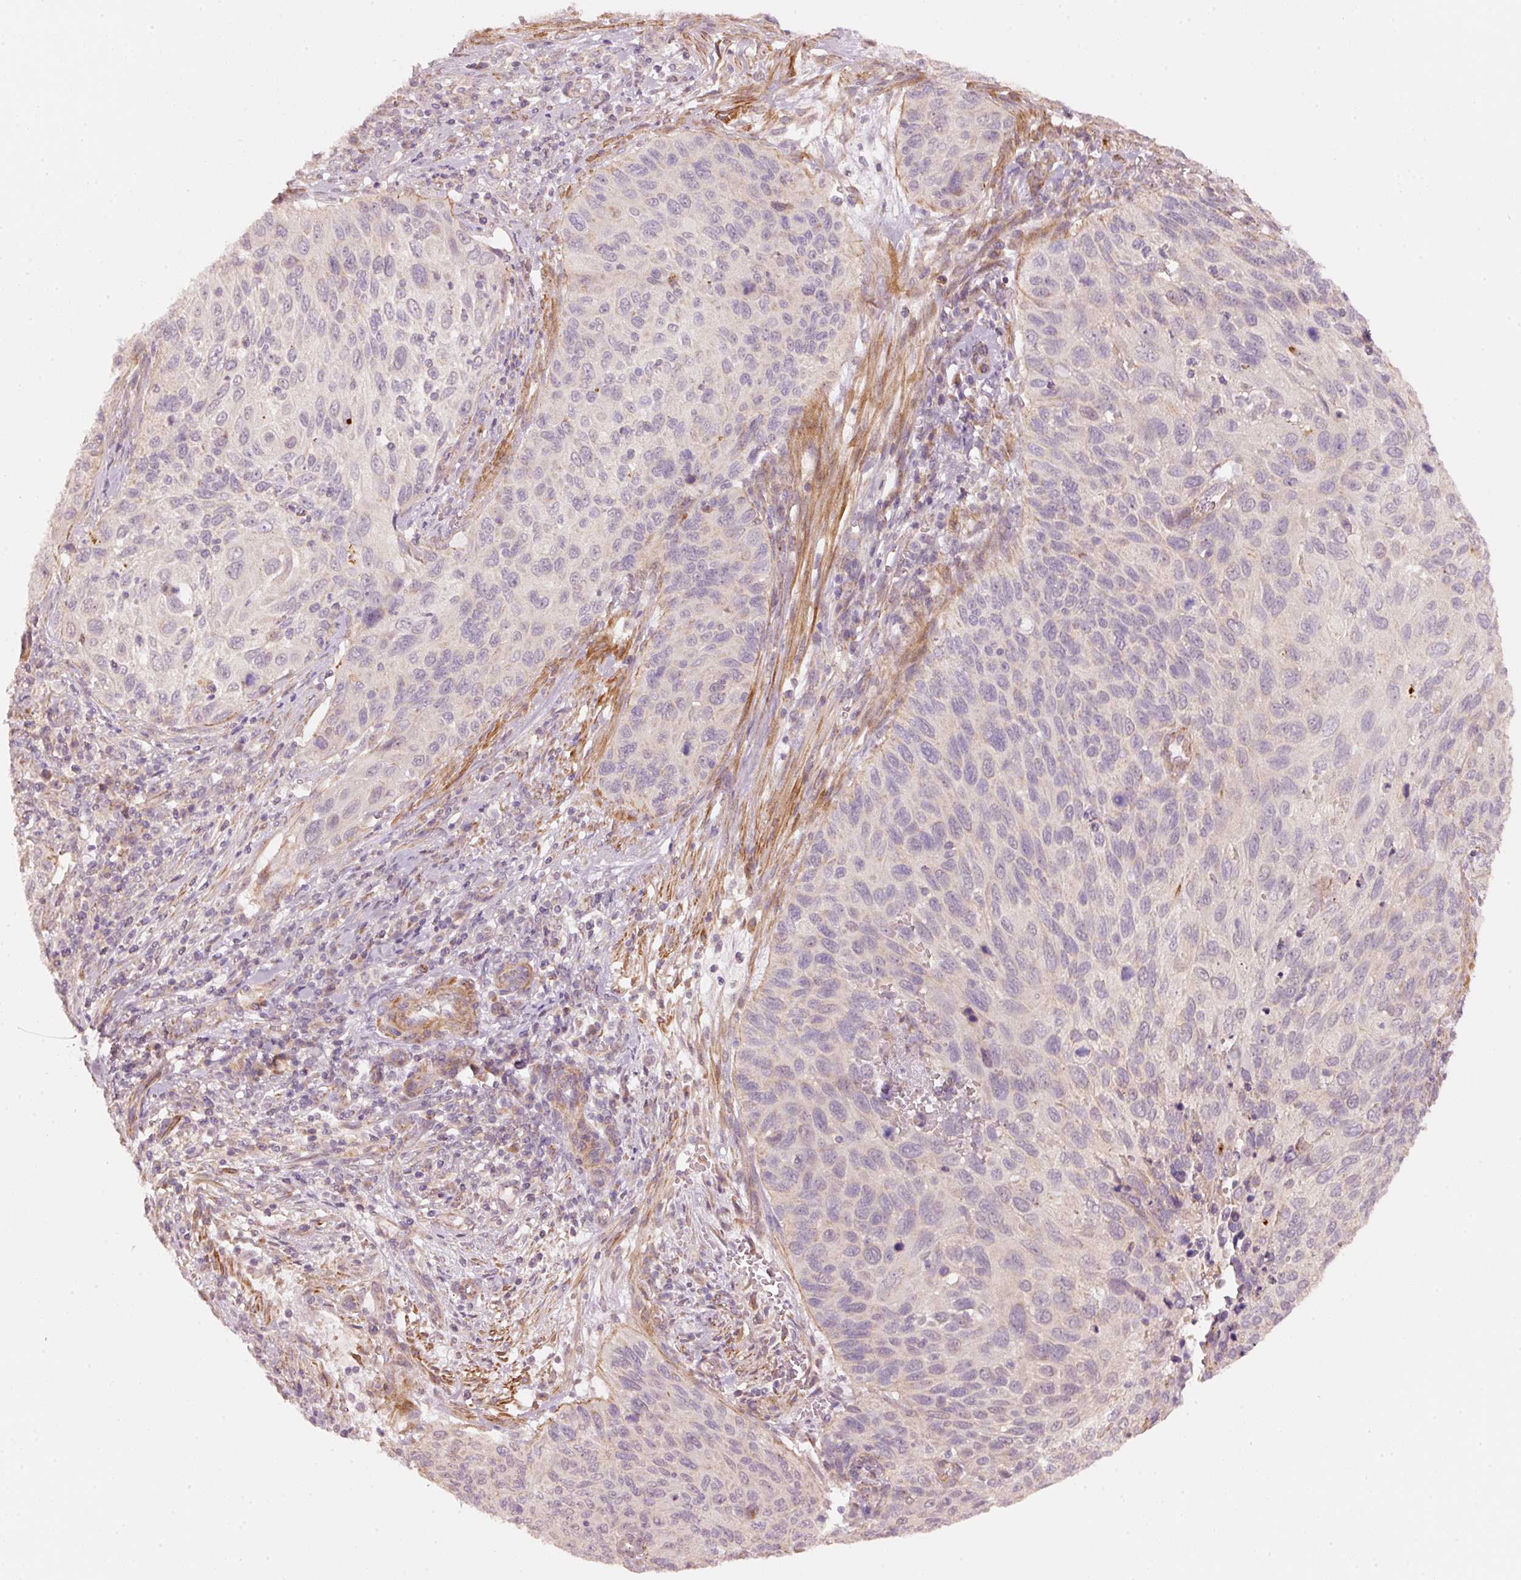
{"staining": {"intensity": "negative", "quantity": "none", "location": "none"}, "tissue": "cervical cancer", "cell_type": "Tumor cells", "image_type": "cancer", "snomed": [{"axis": "morphology", "description": "Squamous cell carcinoma, NOS"}, {"axis": "topography", "description": "Cervix"}], "caption": "The micrograph shows no significant expression in tumor cells of cervical squamous cell carcinoma.", "gene": "ARHGAP22", "patient": {"sex": "female", "age": 70}}